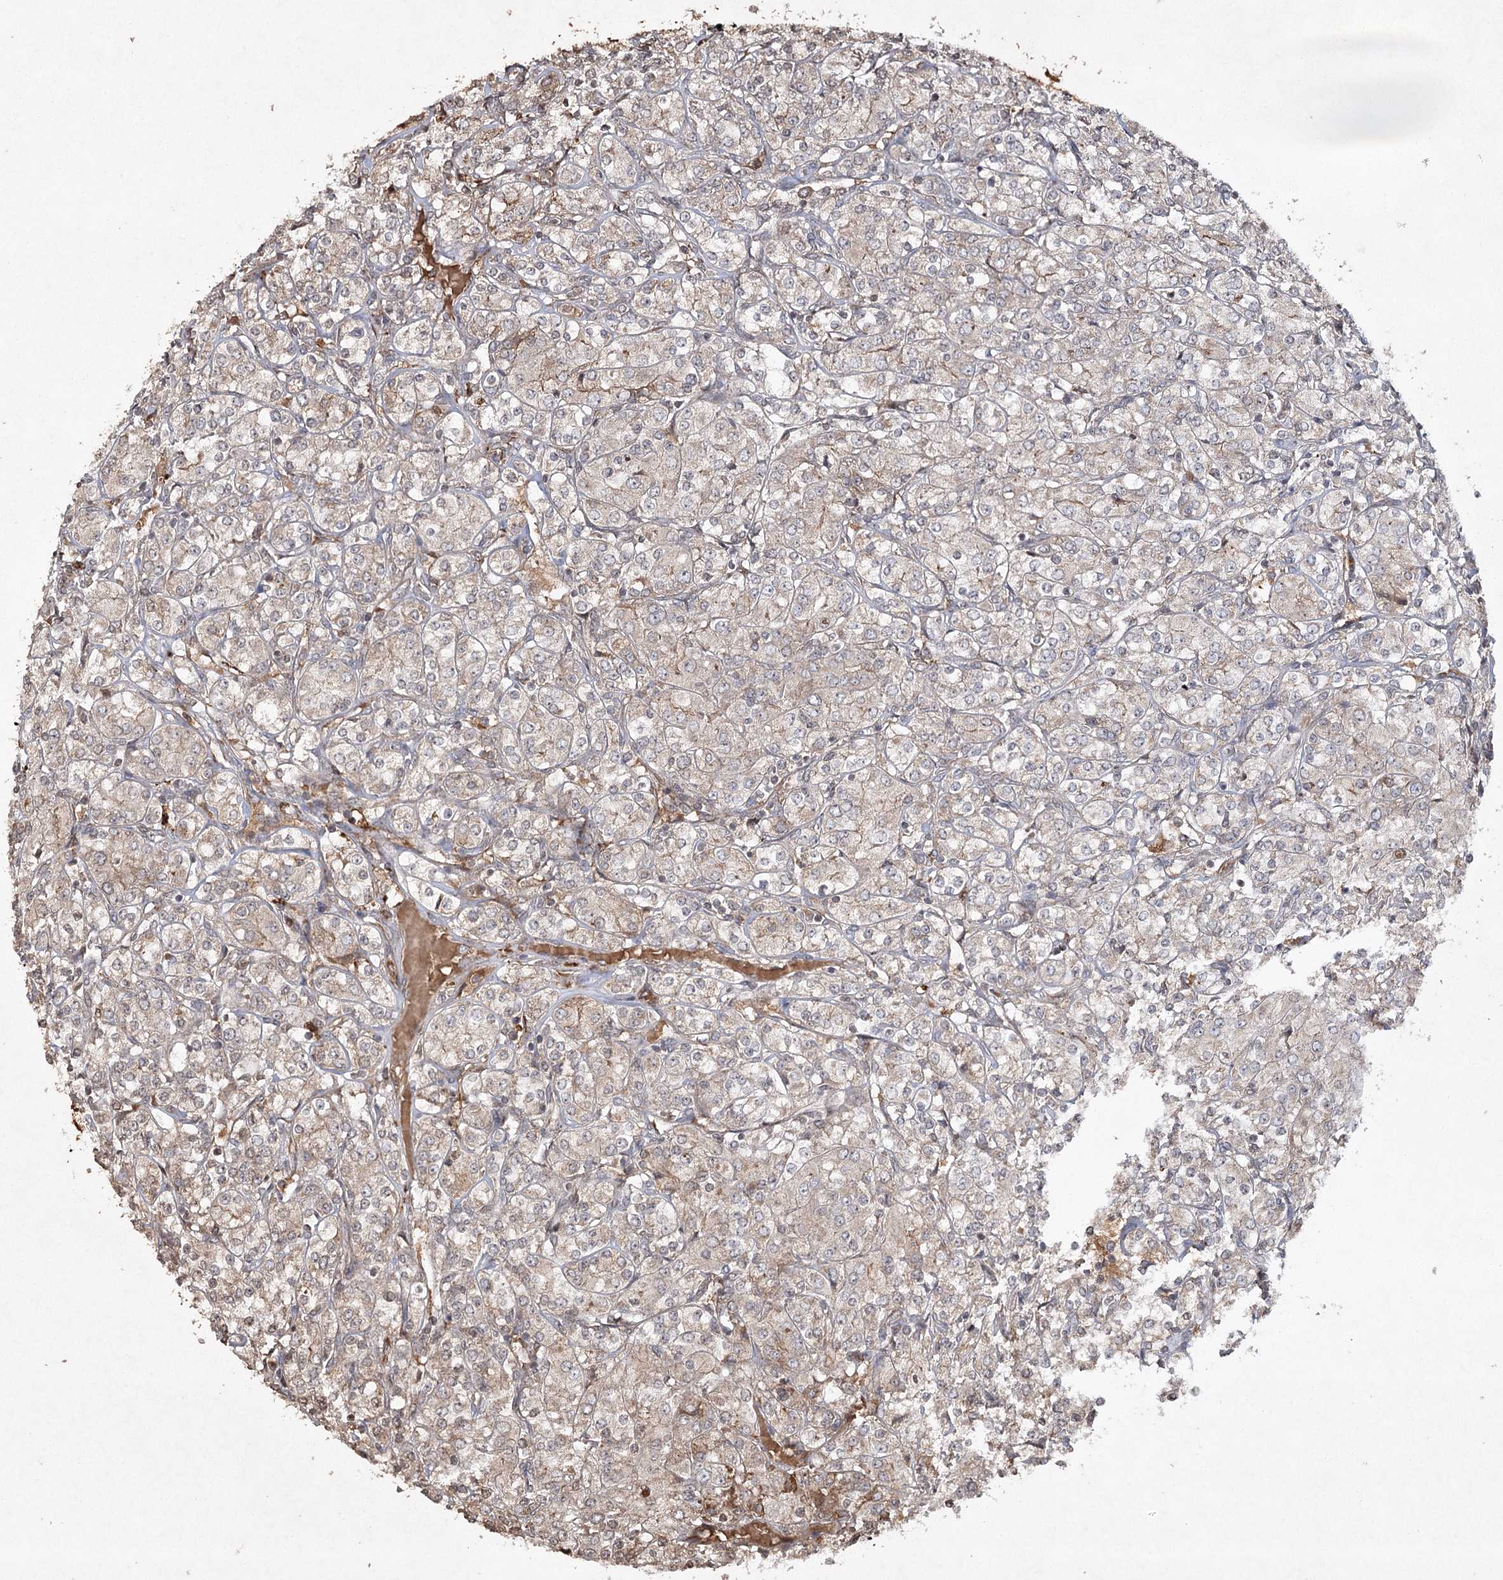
{"staining": {"intensity": "negative", "quantity": "none", "location": "none"}, "tissue": "renal cancer", "cell_type": "Tumor cells", "image_type": "cancer", "snomed": [{"axis": "morphology", "description": "Adenocarcinoma, NOS"}, {"axis": "topography", "description": "Kidney"}], "caption": "IHC image of neoplastic tissue: human adenocarcinoma (renal) stained with DAB reveals no significant protein positivity in tumor cells. The staining was performed using DAB to visualize the protein expression in brown, while the nuclei were stained in blue with hematoxylin (Magnification: 20x).", "gene": "CYP2B6", "patient": {"sex": "male", "age": 77}}